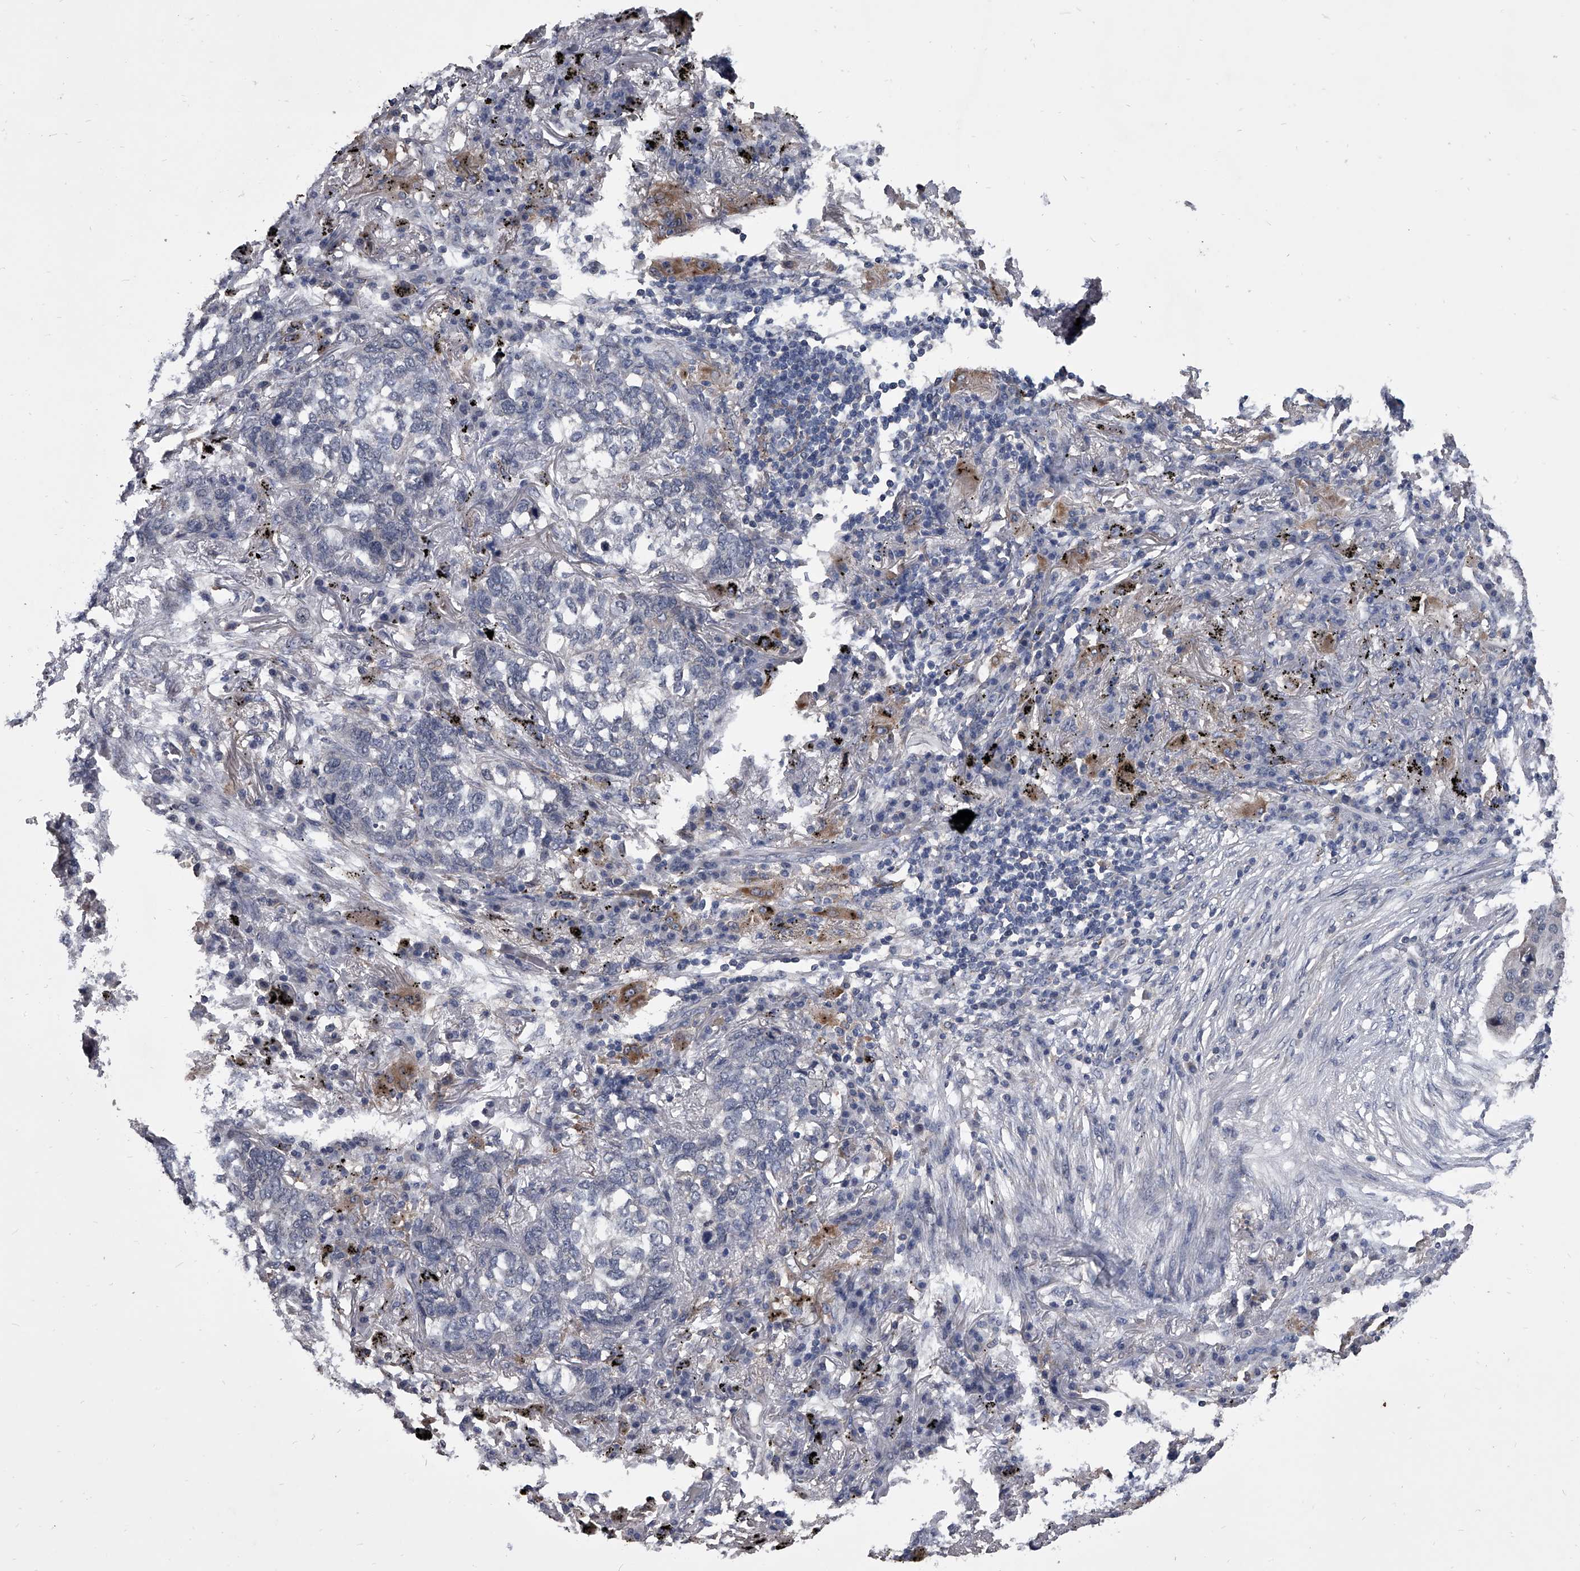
{"staining": {"intensity": "negative", "quantity": "none", "location": "none"}, "tissue": "lung cancer", "cell_type": "Tumor cells", "image_type": "cancer", "snomed": [{"axis": "morphology", "description": "Squamous cell carcinoma, NOS"}, {"axis": "topography", "description": "Lung"}], "caption": "Tumor cells show no significant protein staining in lung cancer.", "gene": "MAP4K3", "patient": {"sex": "female", "age": 63}}